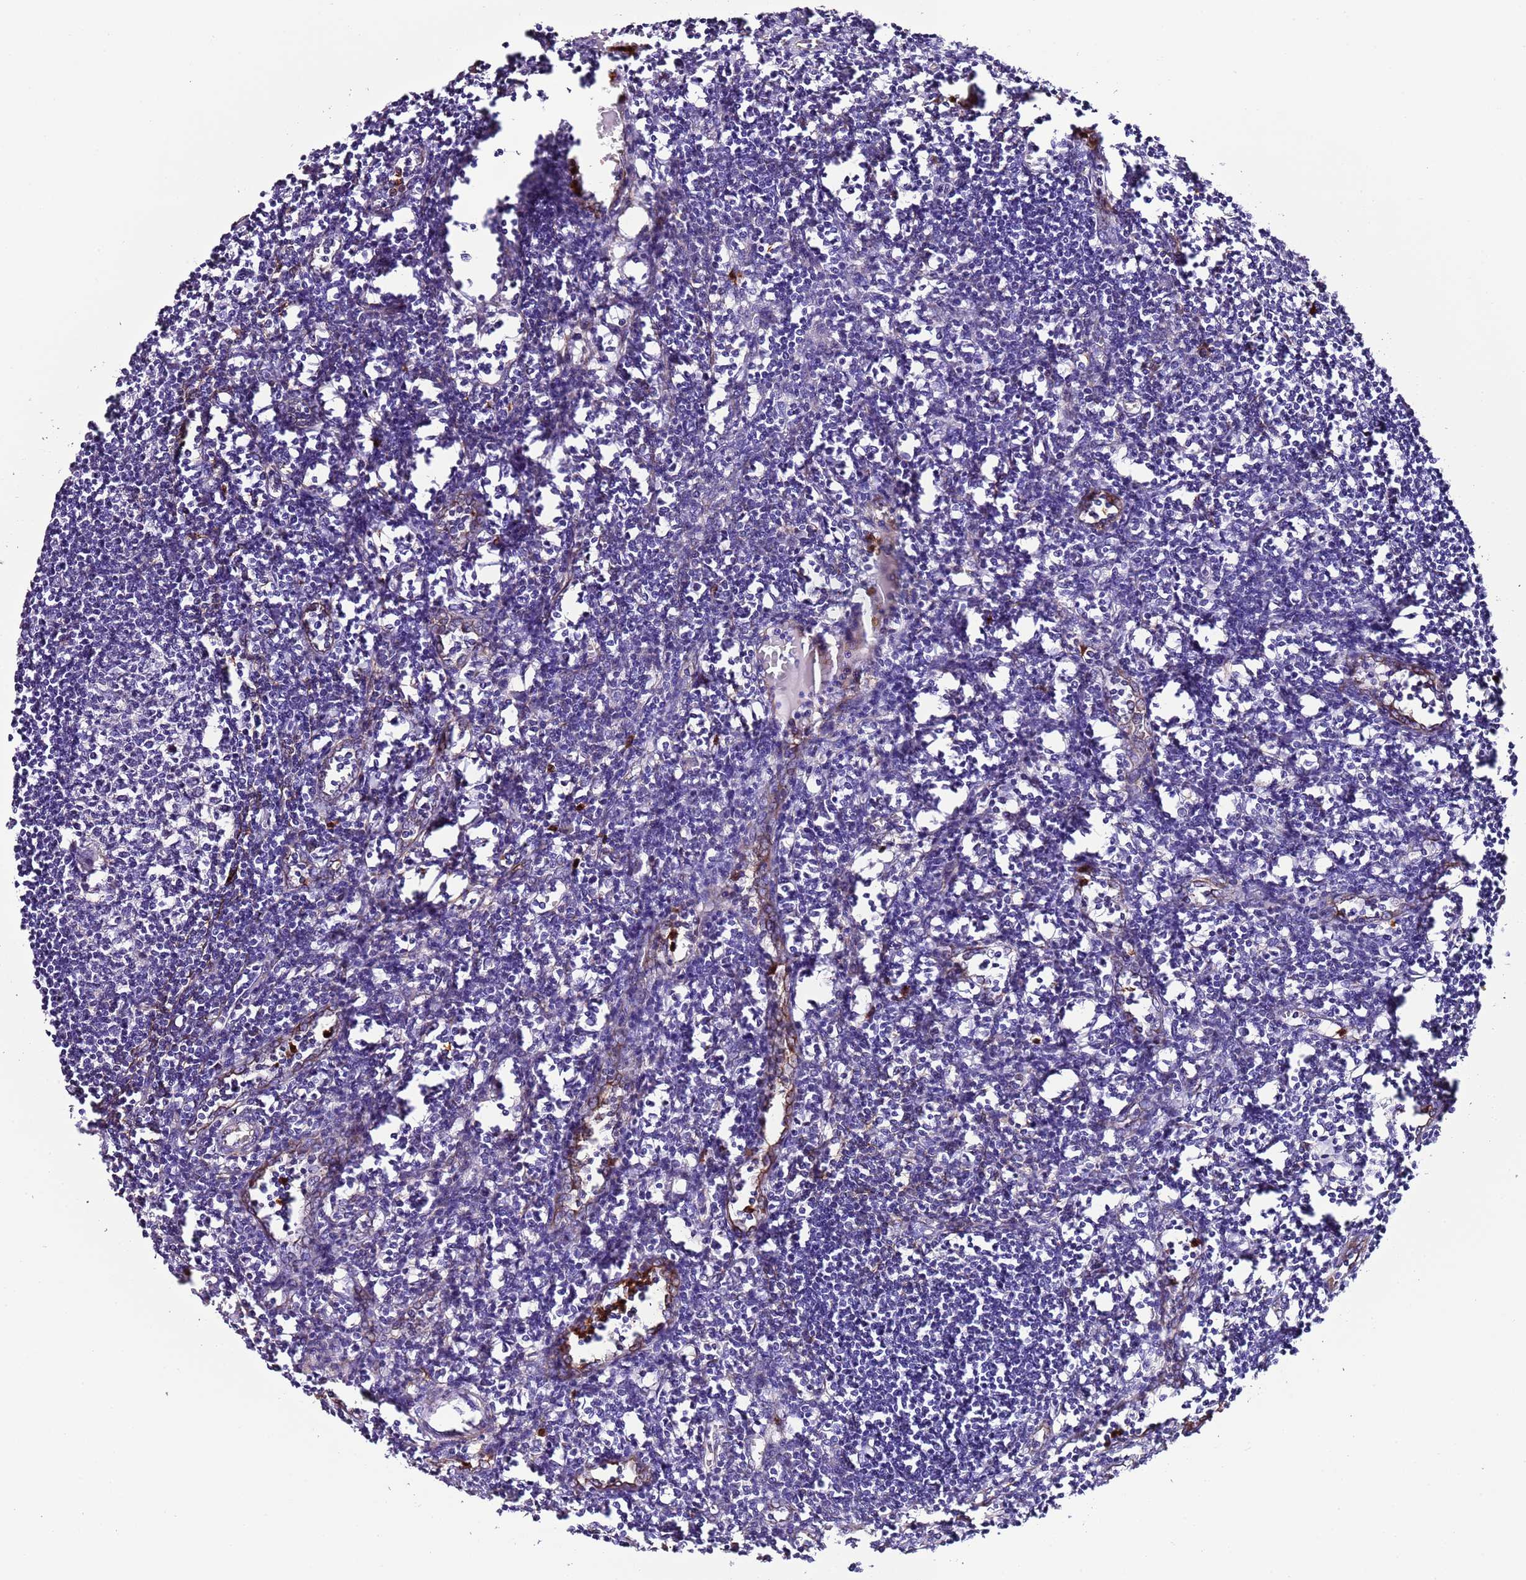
{"staining": {"intensity": "negative", "quantity": "none", "location": "none"}, "tissue": "lymph node", "cell_type": "Germinal center cells", "image_type": "normal", "snomed": [{"axis": "morphology", "description": "Normal tissue, NOS"}, {"axis": "morphology", "description": "Malignant melanoma, Metastatic site"}, {"axis": "topography", "description": "Lymph node"}], "caption": "Germinal center cells show no significant positivity in unremarkable lymph node. The staining is performed using DAB brown chromogen with nuclei counter-stained in using hematoxylin.", "gene": "FAM174C", "patient": {"sex": "male", "age": 41}}